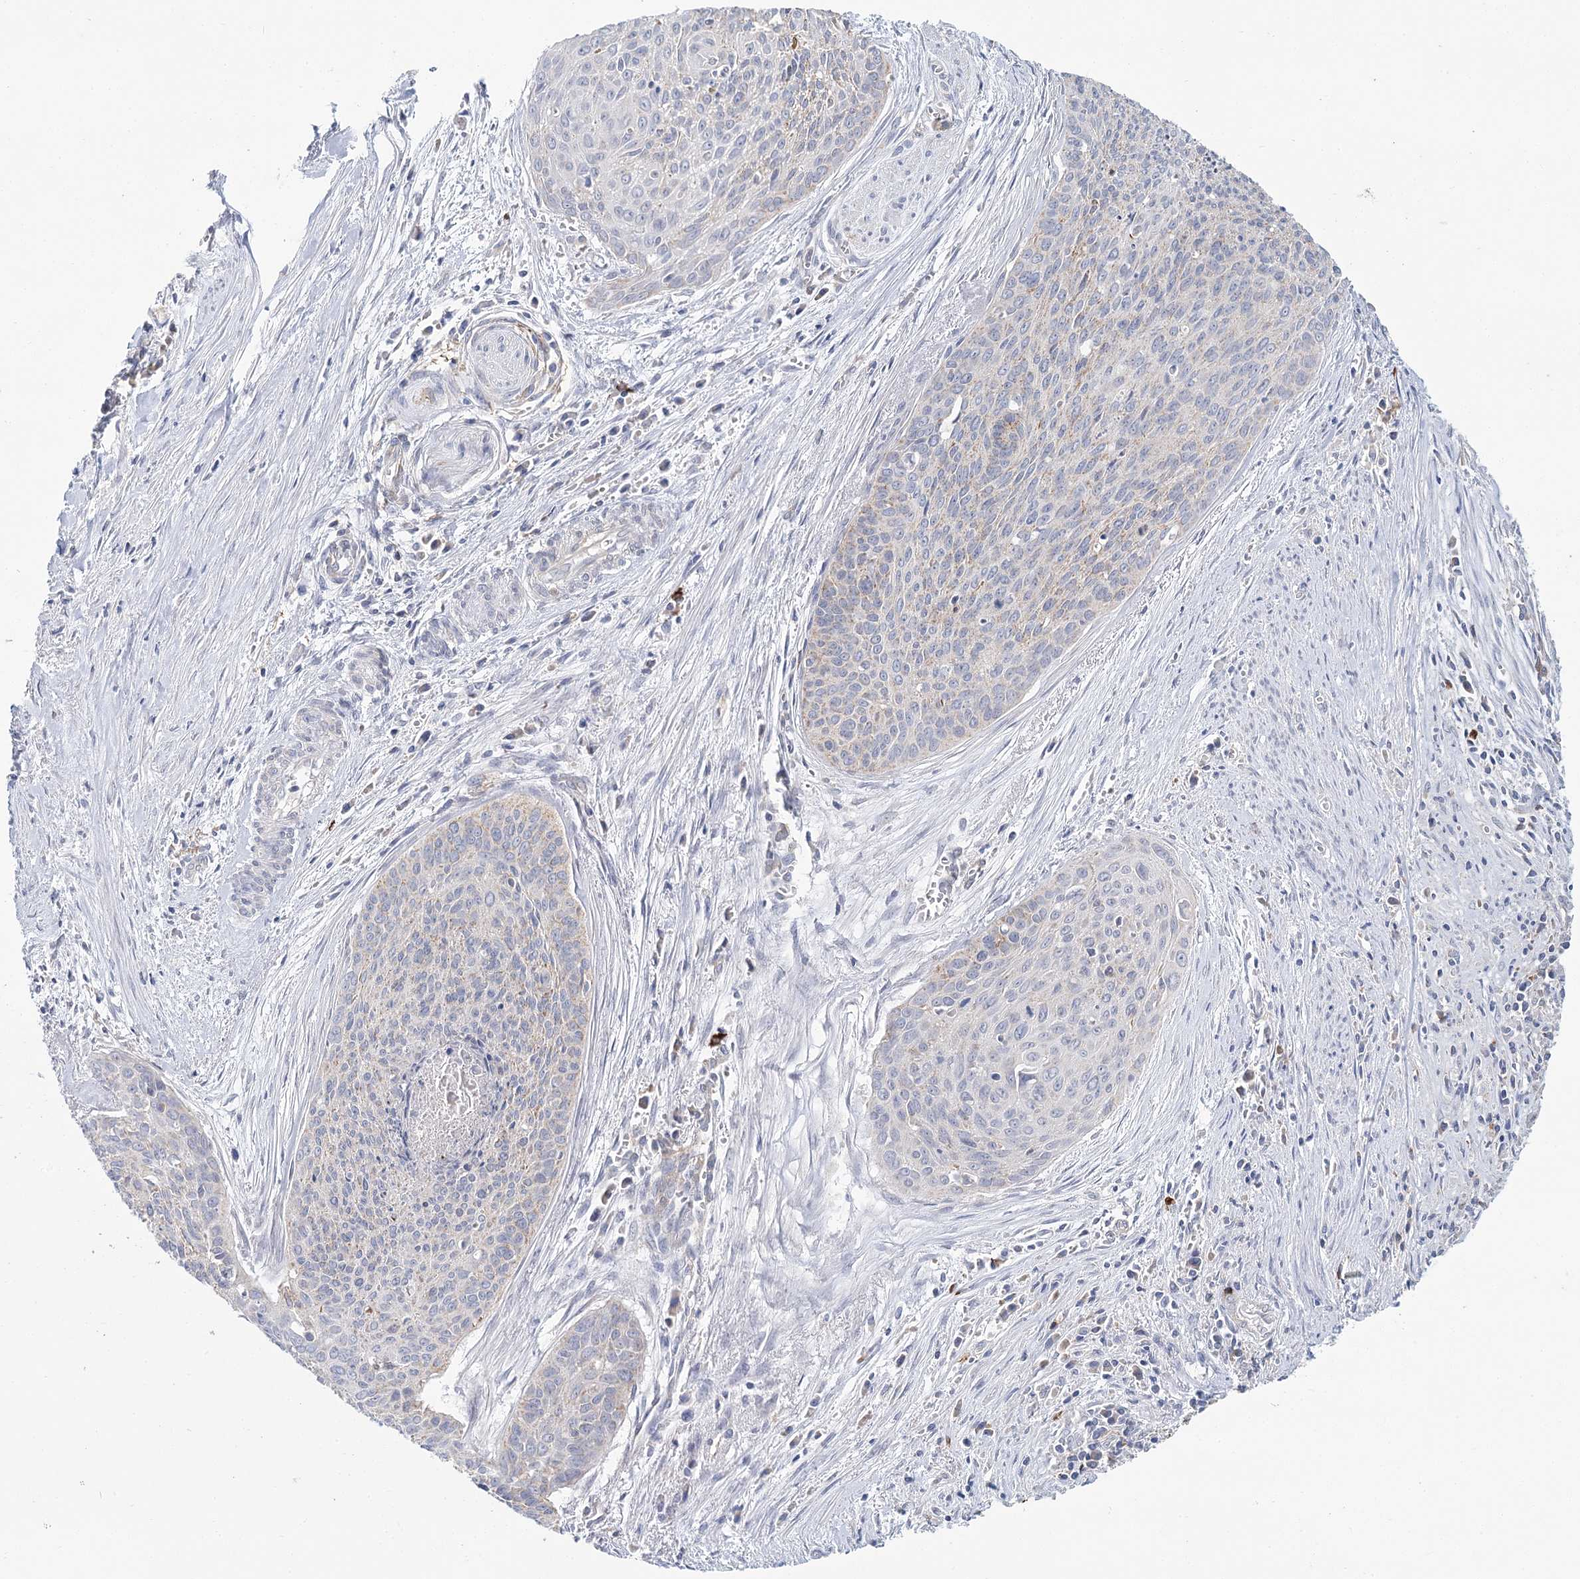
{"staining": {"intensity": "negative", "quantity": "none", "location": "none"}, "tissue": "cervical cancer", "cell_type": "Tumor cells", "image_type": "cancer", "snomed": [{"axis": "morphology", "description": "Squamous cell carcinoma, NOS"}, {"axis": "topography", "description": "Cervix"}], "caption": "Photomicrograph shows no significant protein expression in tumor cells of cervical cancer (squamous cell carcinoma).", "gene": "ARHGAP44", "patient": {"sex": "female", "age": 55}}